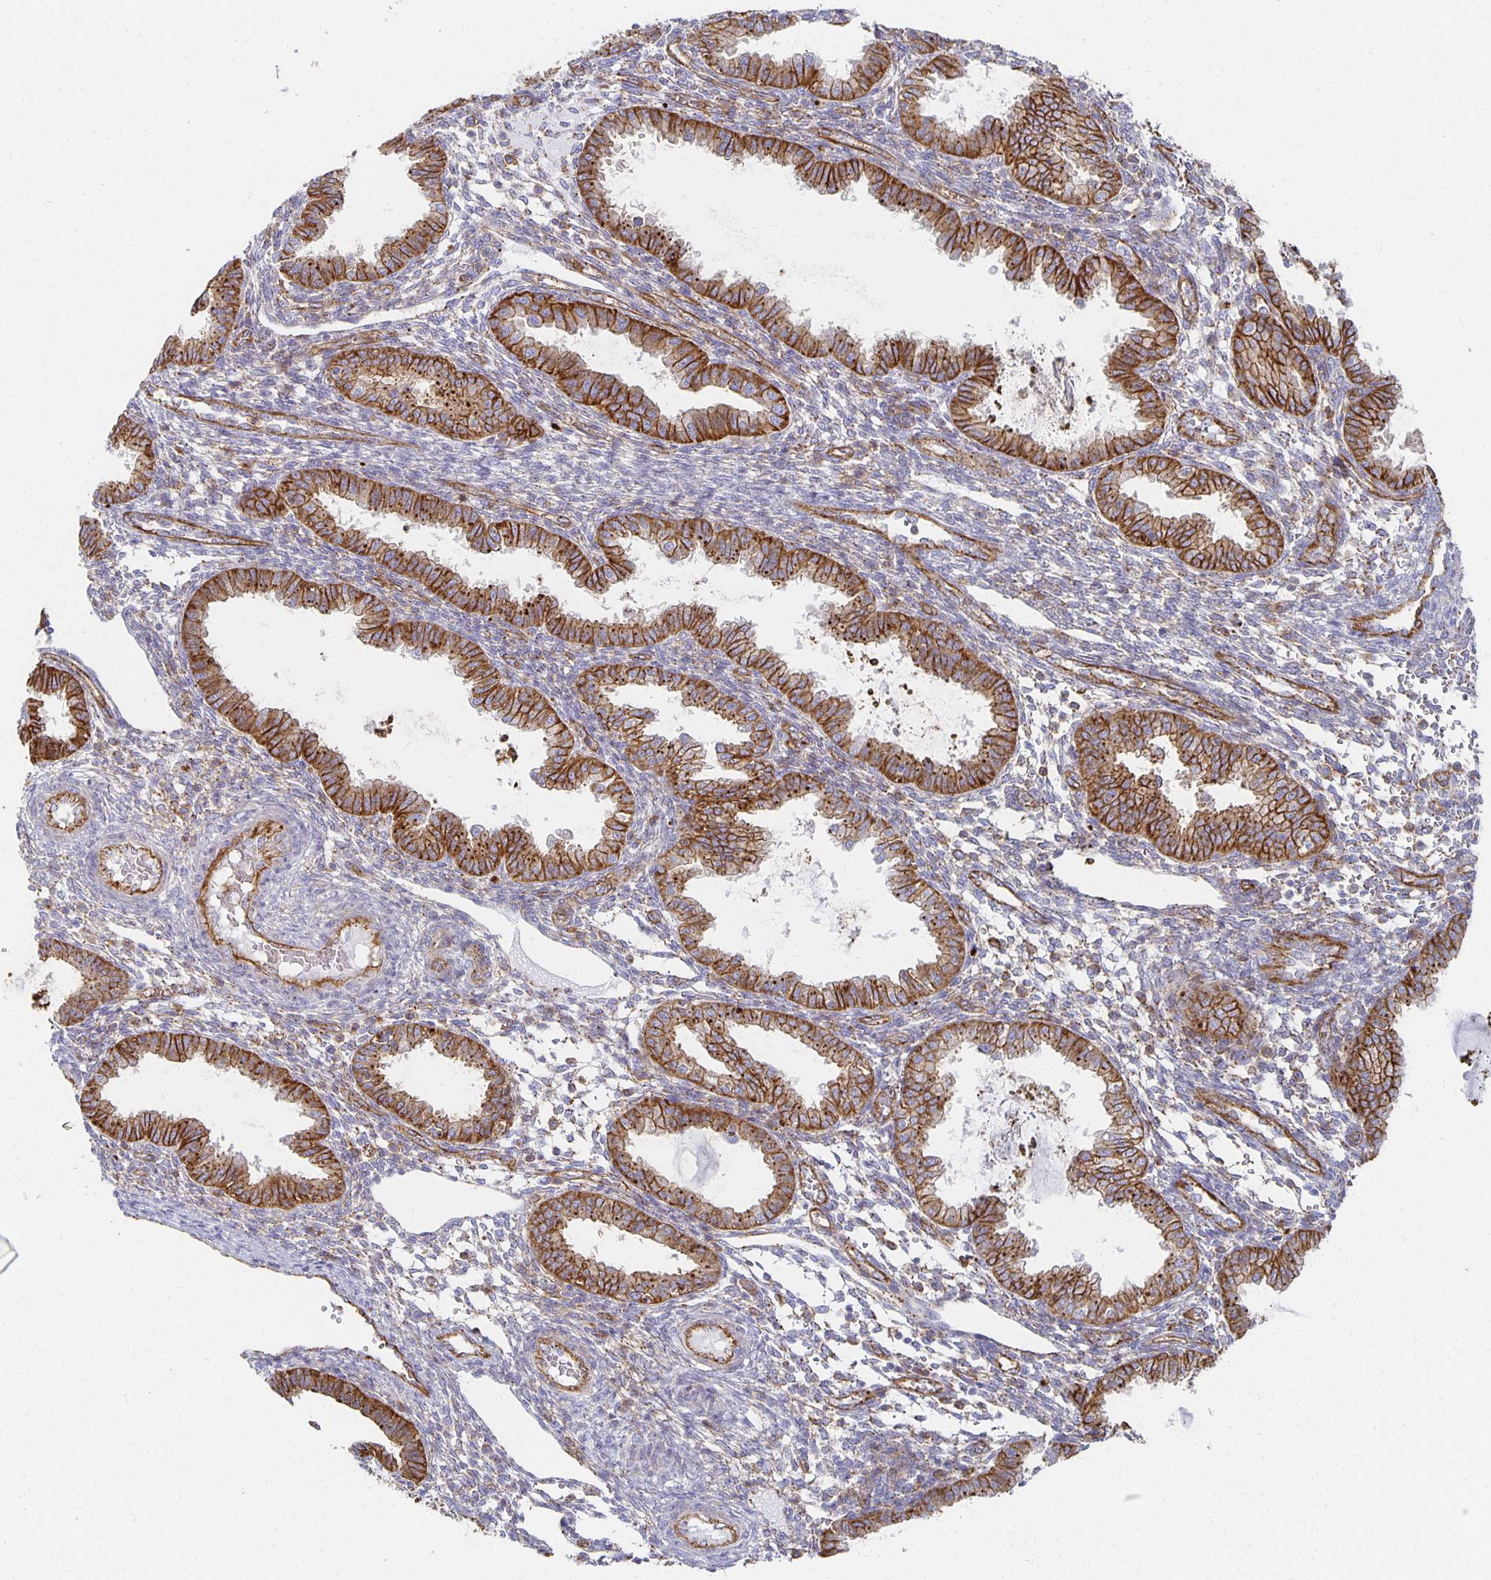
{"staining": {"intensity": "moderate", "quantity": "<25%", "location": "cytoplasmic/membranous"}, "tissue": "endometrium", "cell_type": "Cells in endometrial stroma", "image_type": "normal", "snomed": [{"axis": "morphology", "description": "Normal tissue, NOS"}, {"axis": "topography", "description": "Endometrium"}], "caption": "This is an image of IHC staining of unremarkable endometrium, which shows moderate staining in the cytoplasmic/membranous of cells in endometrial stroma.", "gene": "TAAR1", "patient": {"sex": "female", "age": 33}}